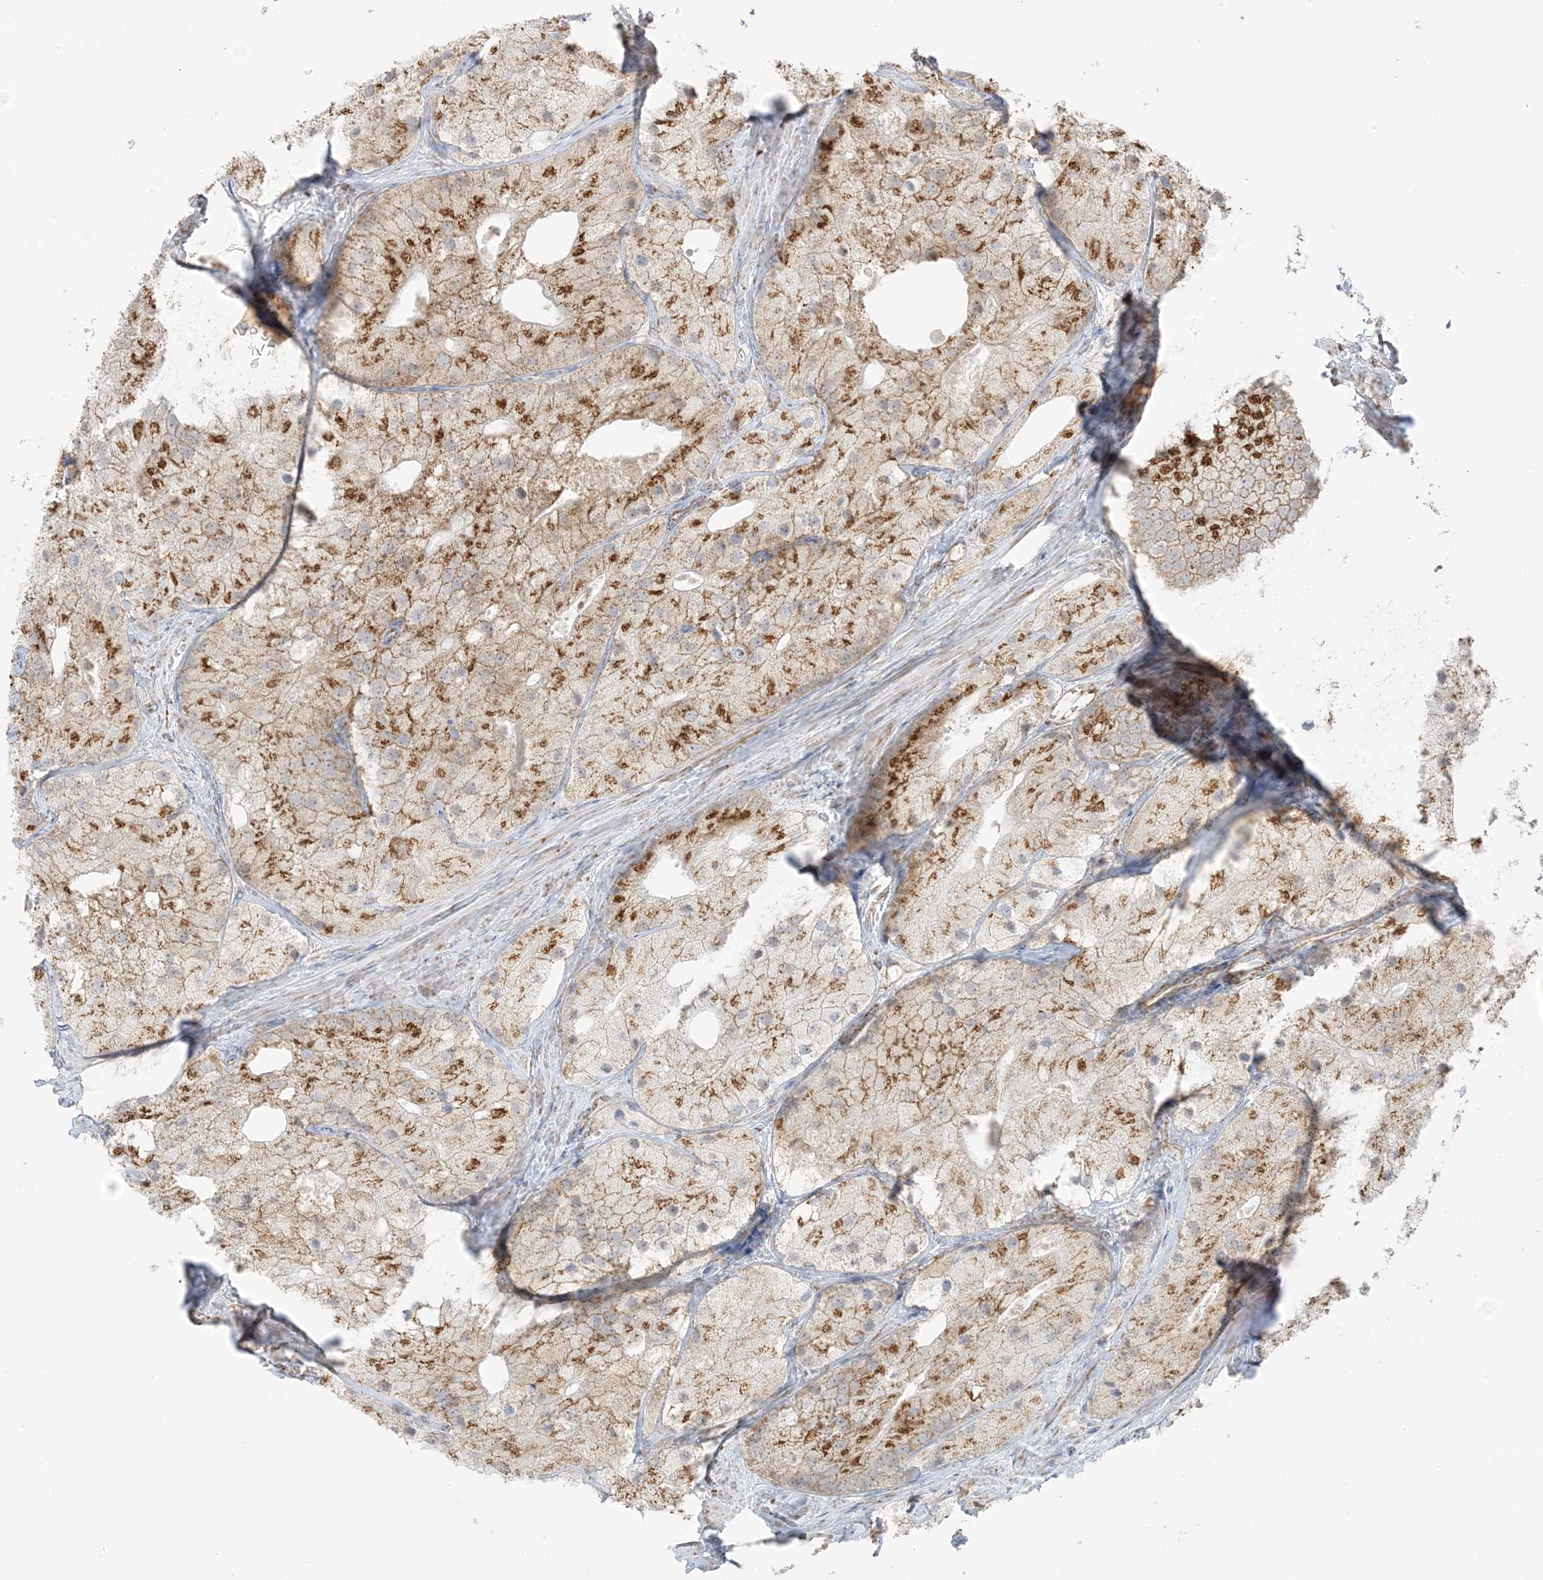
{"staining": {"intensity": "moderate", "quantity": ">75%", "location": "cytoplasmic/membranous"}, "tissue": "prostate cancer", "cell_type": "Tumor cells", "image_type": "cancer", "snomed": [{"axis": "morphology", "description": "Adenocarcinoma, Low grade"}, {"axis": "topography", "description": "Prostate"}], "caption": "A photomicrograph of human prostate adenocarcinoma (low-grade) stained for a protein demonstrates moderate cytoplasmic/membranous brown staining in tumor cells.", "gene": "SLC25A12", "patient": {"sex": "male", "age": 69}}